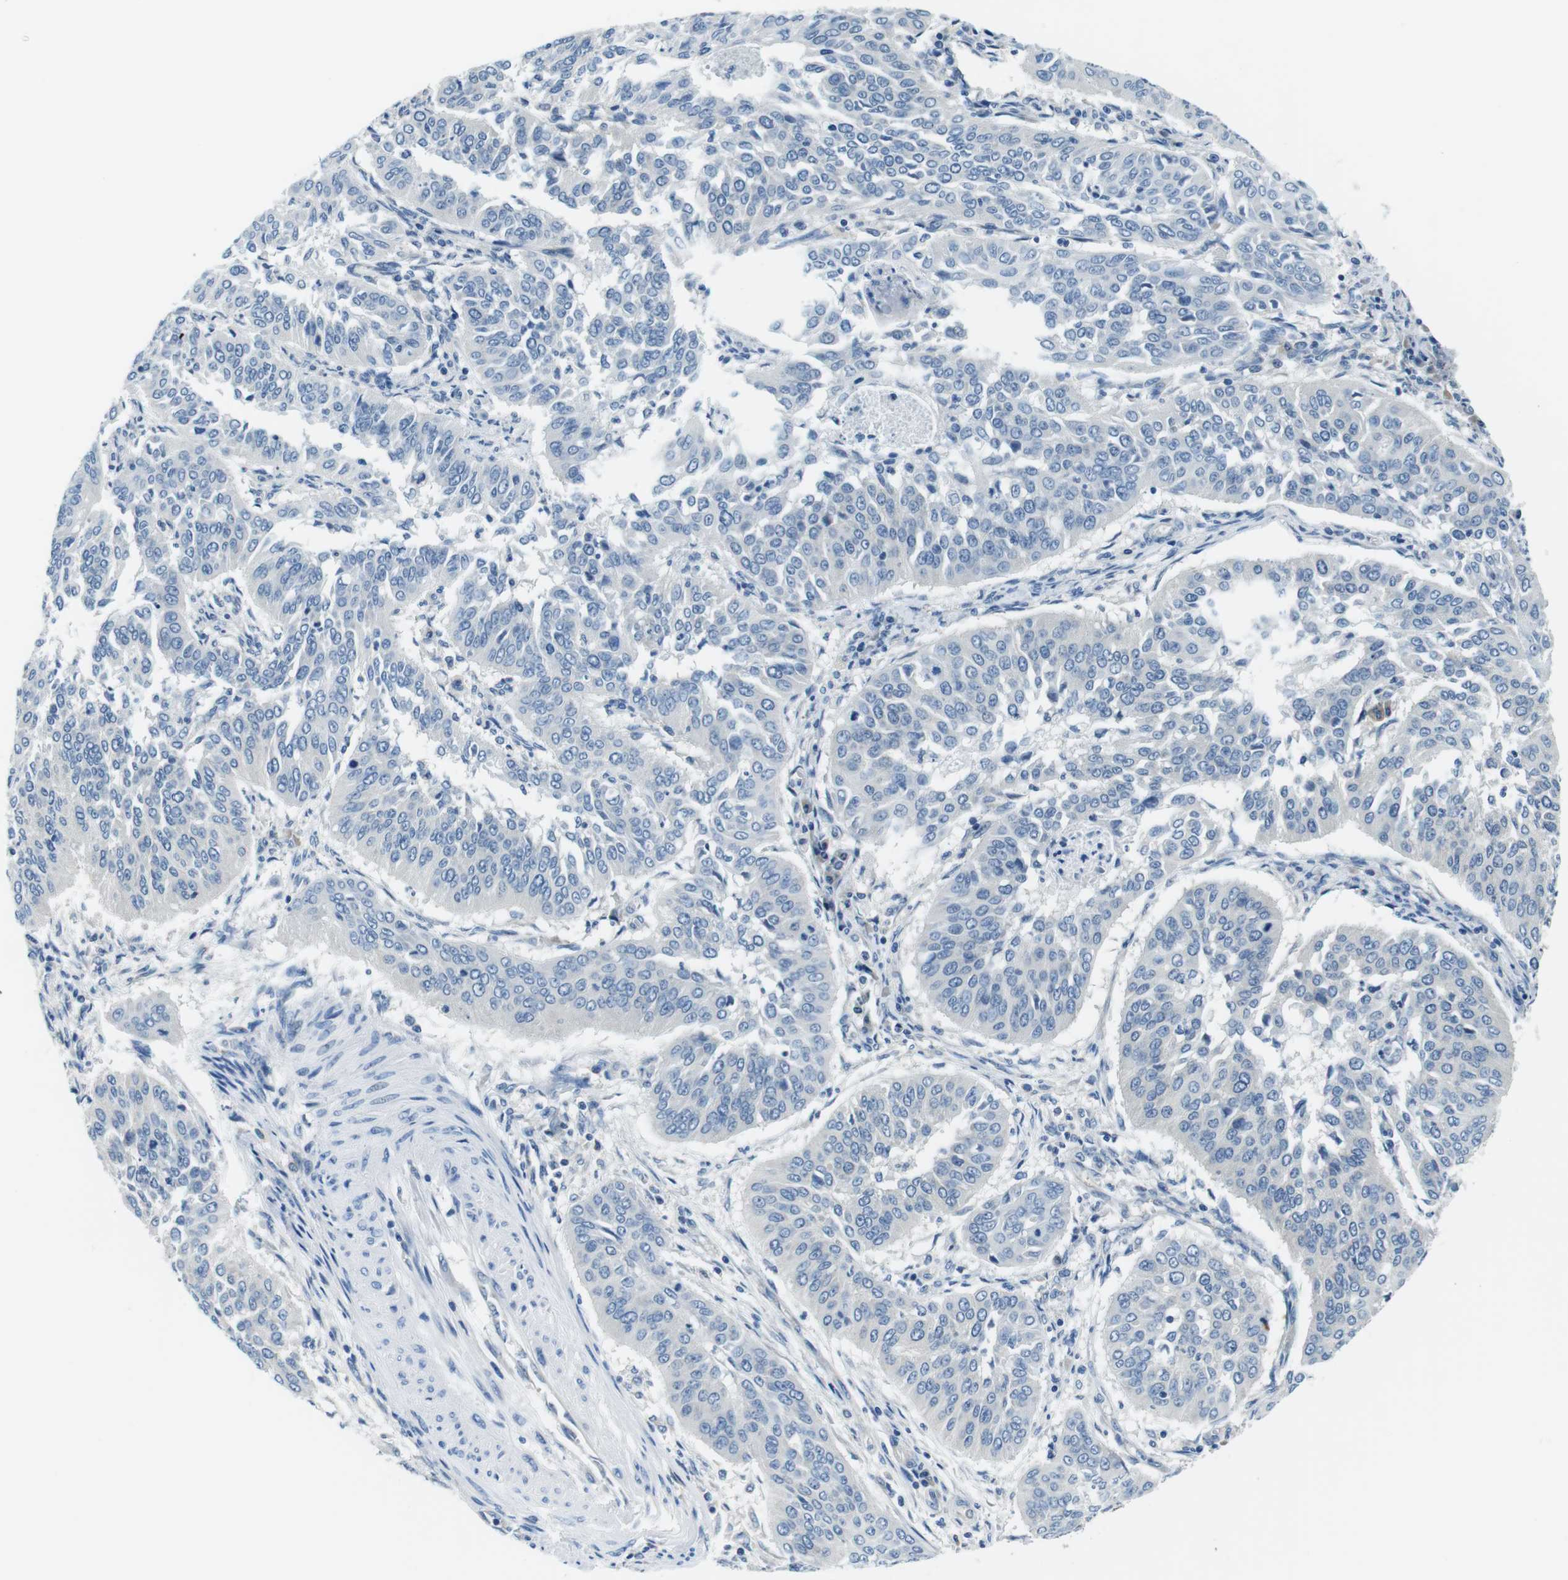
{"staining": {"intensity": "negative", "quantity": "none", "location": "none"}, "tissue": "cervical cancer", "cell_type": "Tumor cells", "image_type": "cancer", "snomed": [{"axis": "morphology", "description": "Normal tissue, NOS"}, {"axis": "morphology", "description": "Squamous cell carcinoma, NOS"}, {"axis": "topography", "description": "Cervix"}], "caption": "The micrograph shows no staining of tumor cells in squamous cell carcinoma (cervical).", "gene": "EIF2B5", "patient": {"sex": "female", "age": 39}}